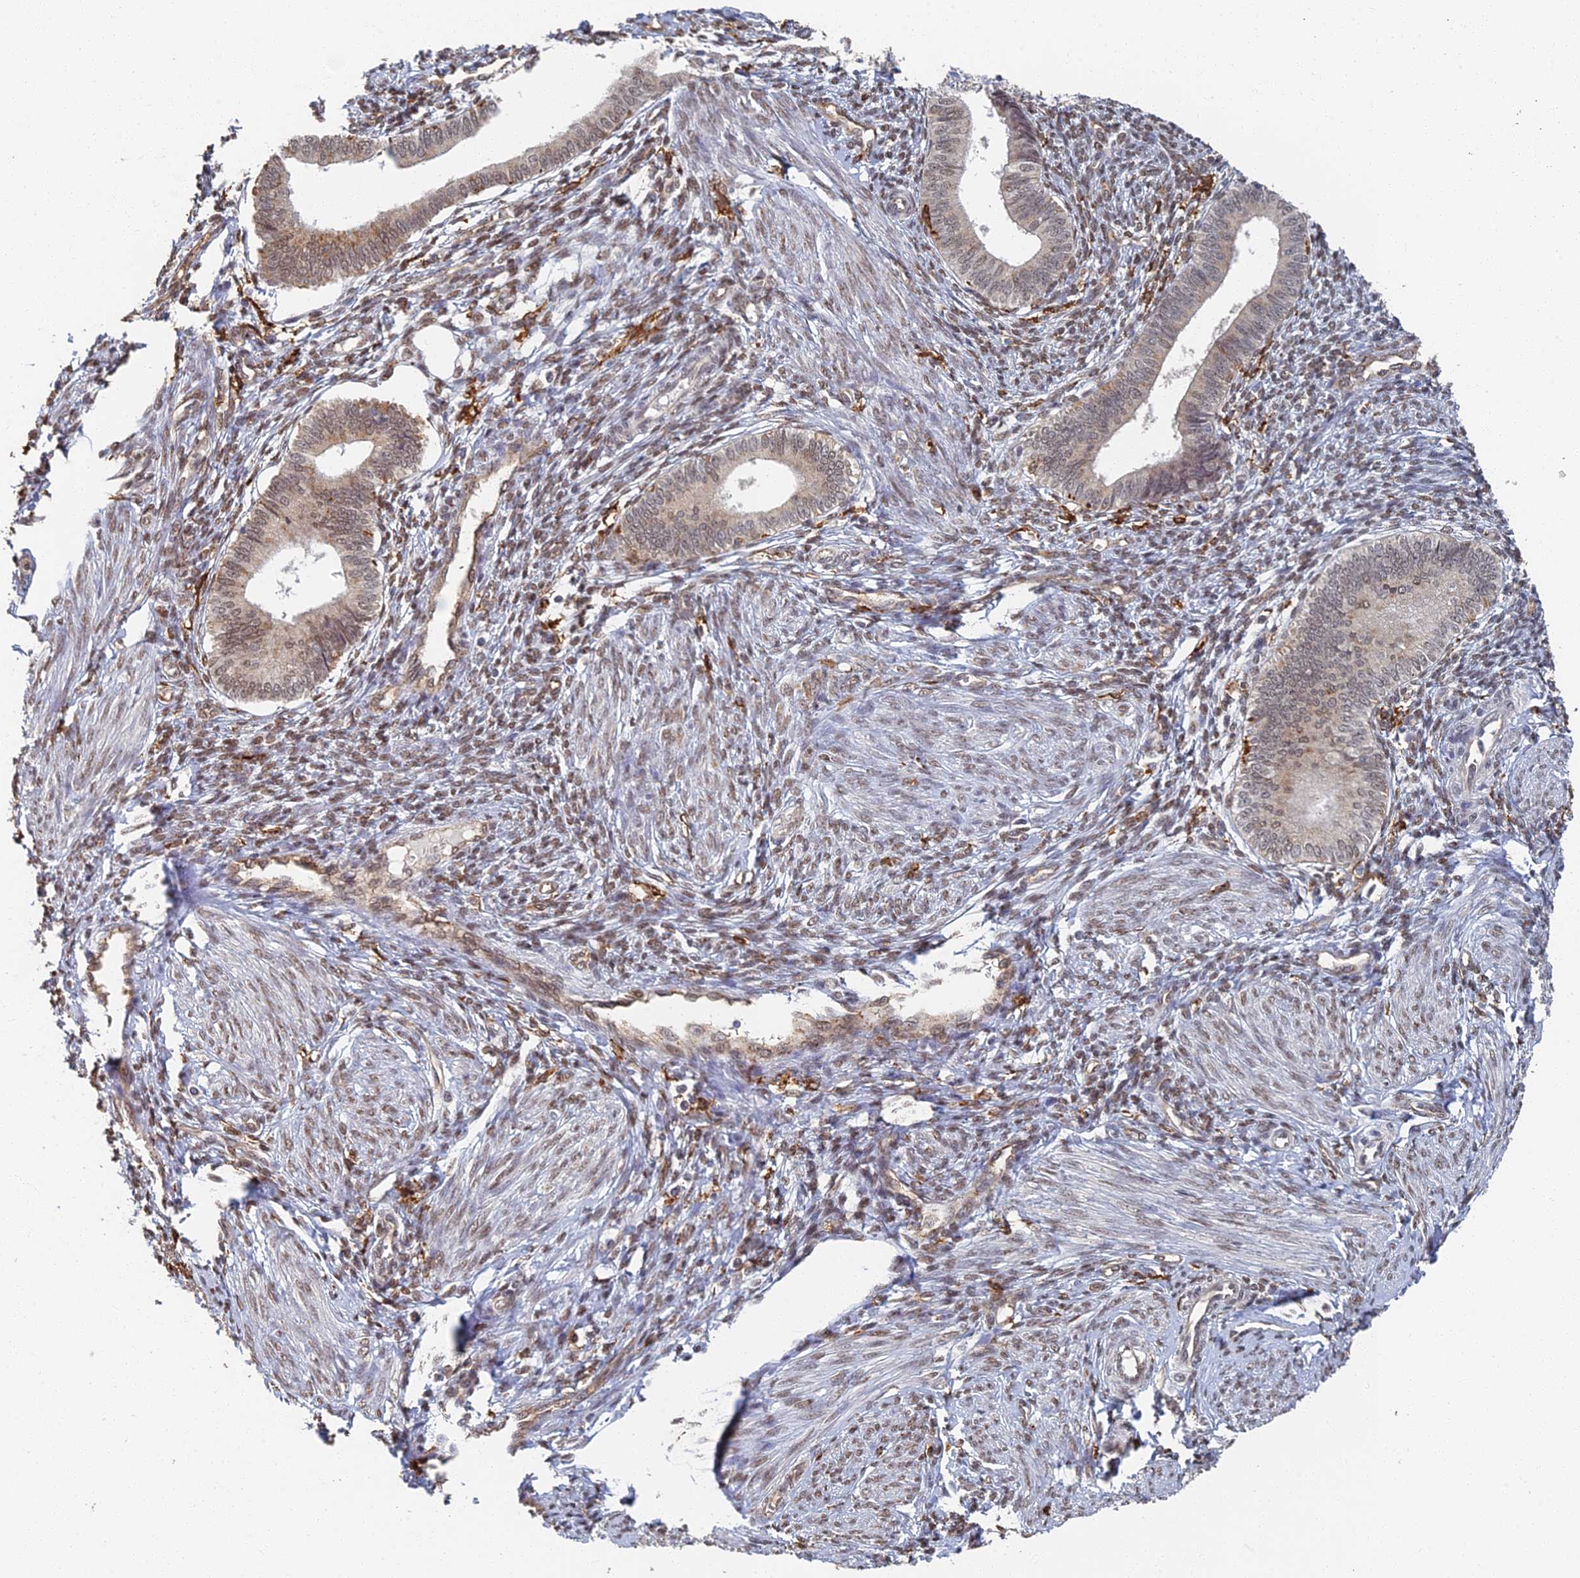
{"staining": {"intensity": "moderate", "quantity": ">75%", "location": "nuclear"}, "tissue": "endometrium", "cell_type": "Cells in endometrial stroma", "image_type": "normal", "snomed": [{"axis": "morphology", "description": "Normal tissue, NOS"}, {"axis": "topography", "description": "Endometrium"}], "caption": "Immunohistochemistry (IHC) of normal endometrium displays medium levels of moderate nuclear expression in about >75% of cells in endometrial stroma. The staining was performed using DAB (3,3'-diaminobenzidine), with brown indicating positive protein expression. Nuclei are stained blue with hematoxylin.", "gene": "GPATCH1", "patient": {"sex": "female", "age": 46}}